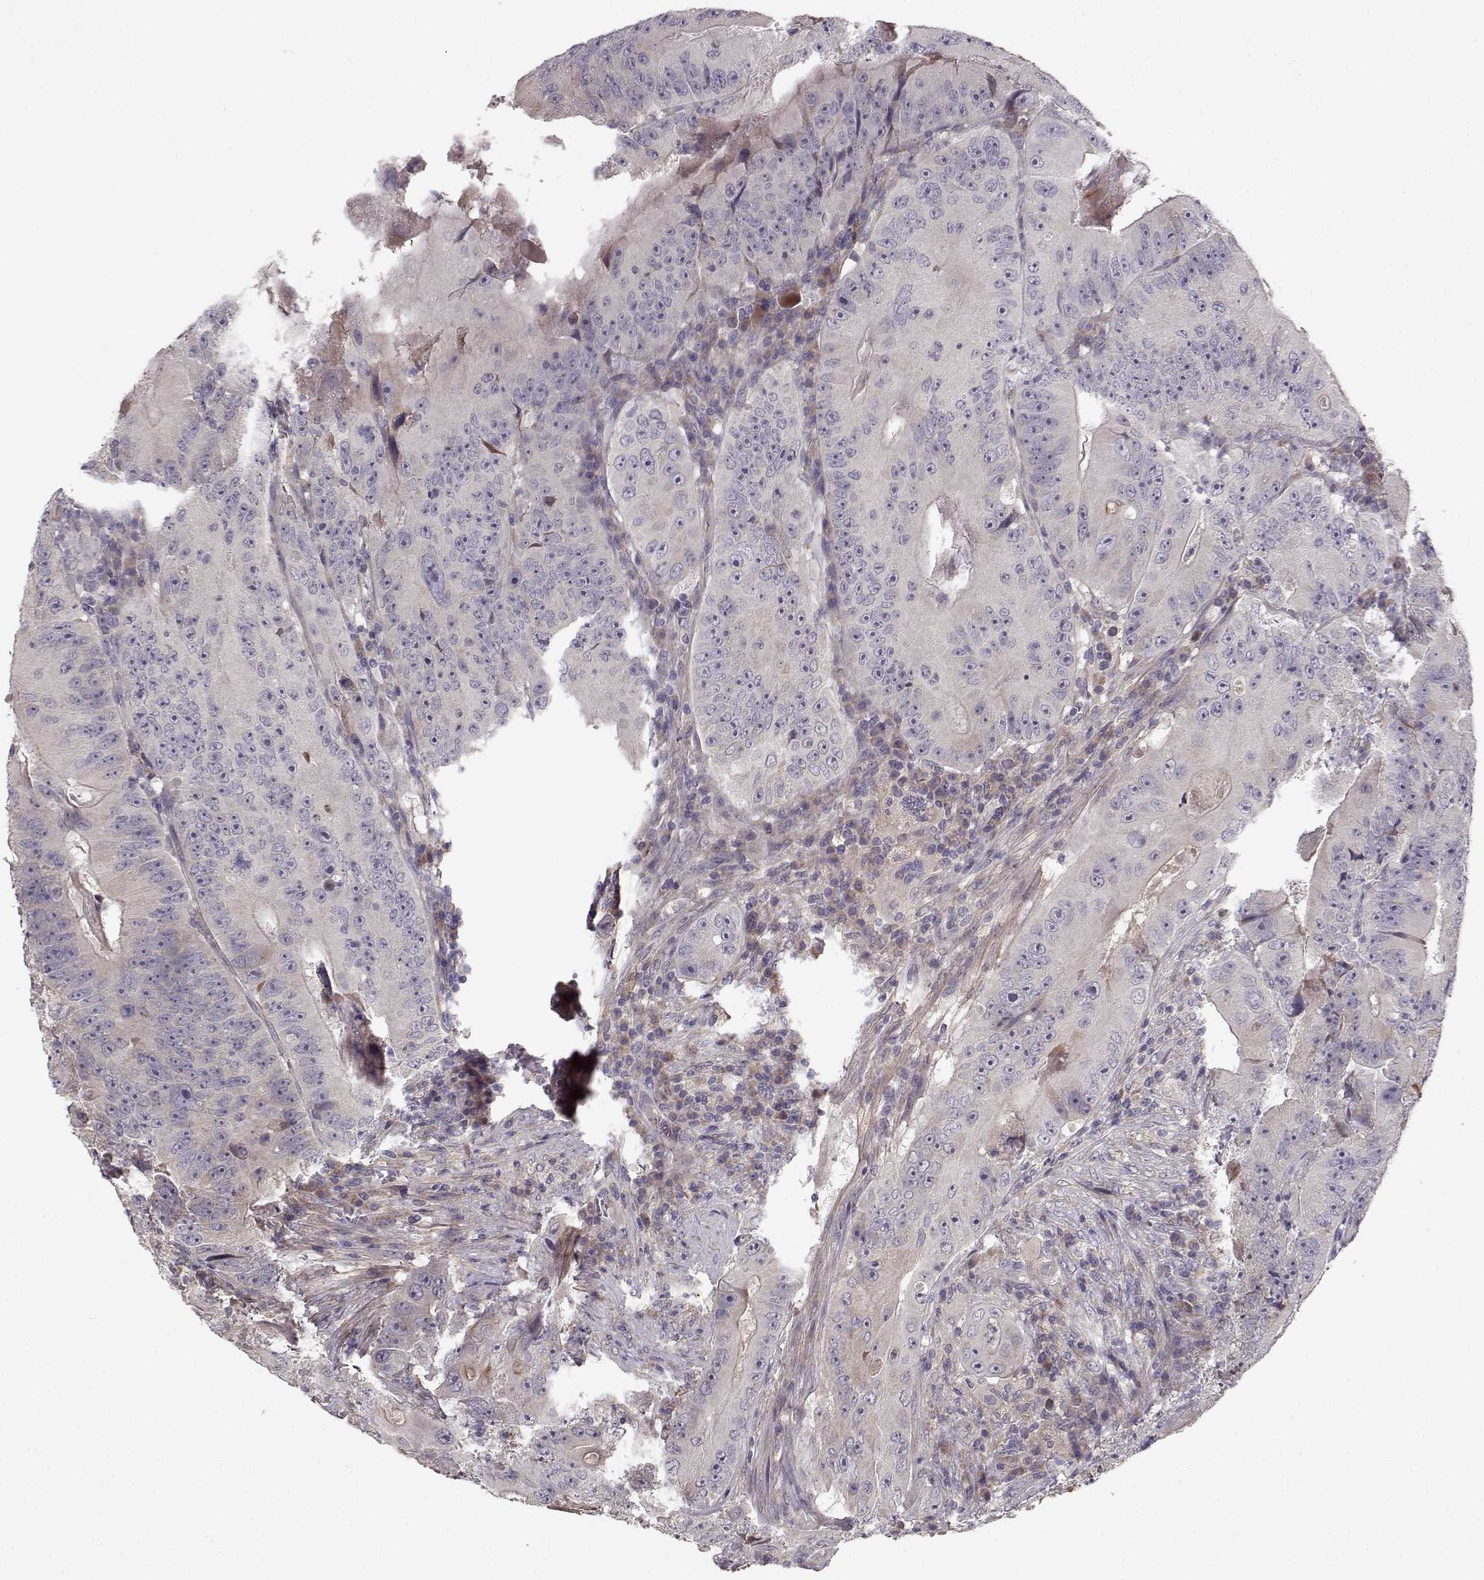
{"staining": {"intensity": "negative", "quantity": "none", "location": "none"}, "tissue": "colorectal cancer", "cell_type": "Tumor cells", "image_type": "cancer", "snomed": [{"axis": "morphology", "description": "Adenocarcinoma, NOS"}, {"axis": "topography", "description": "Colon"}], "caption": "The image demonstrates no significant expression in tumor cells of colorectal cancer (adenocarcinoma).", "gene": "ENTPD8", "patient": {"sex": "female", "age": 86}}